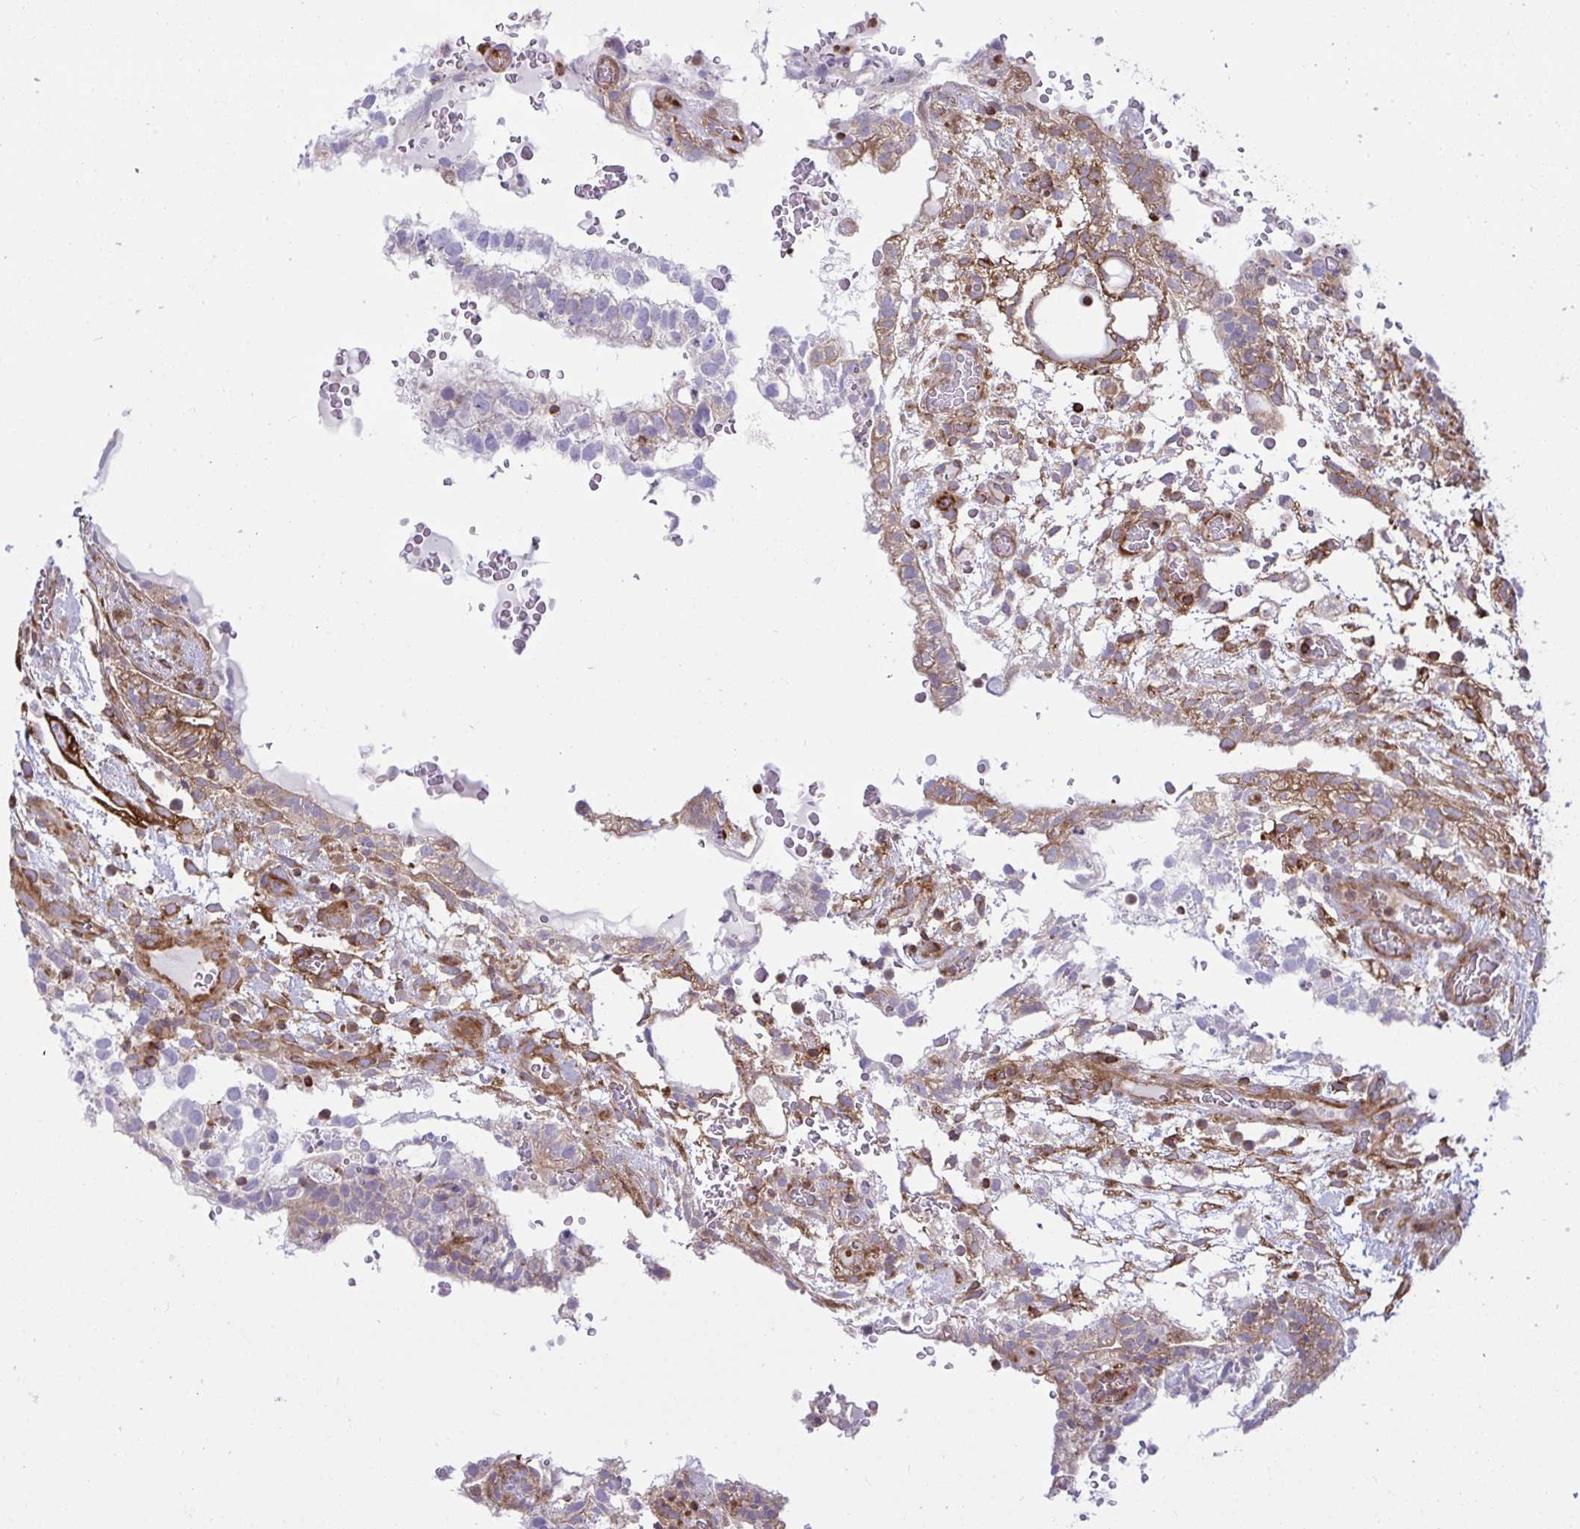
{"staining": {"intensity": "moderate", "quantity": "<25%", "location": "cytoplasmic/membranous"}, "tissue": "testis cancer", "cell_type": "Tumor cells", "image_type": "cancer", "snomed": [{"axis": "morphology", "description": "Carcinoma, Embryonal, NOS"}, {"axis": "topography", "description": "Testis"}], "caption": "Immunohistochemical staining of testis embryonal carcinoma displays low levels of moderate cytoplasmic/membranous expression in about <25% of tumor cells.", "gene": "TSC22D3", "patient": {"sex": "male", "age": 32}}